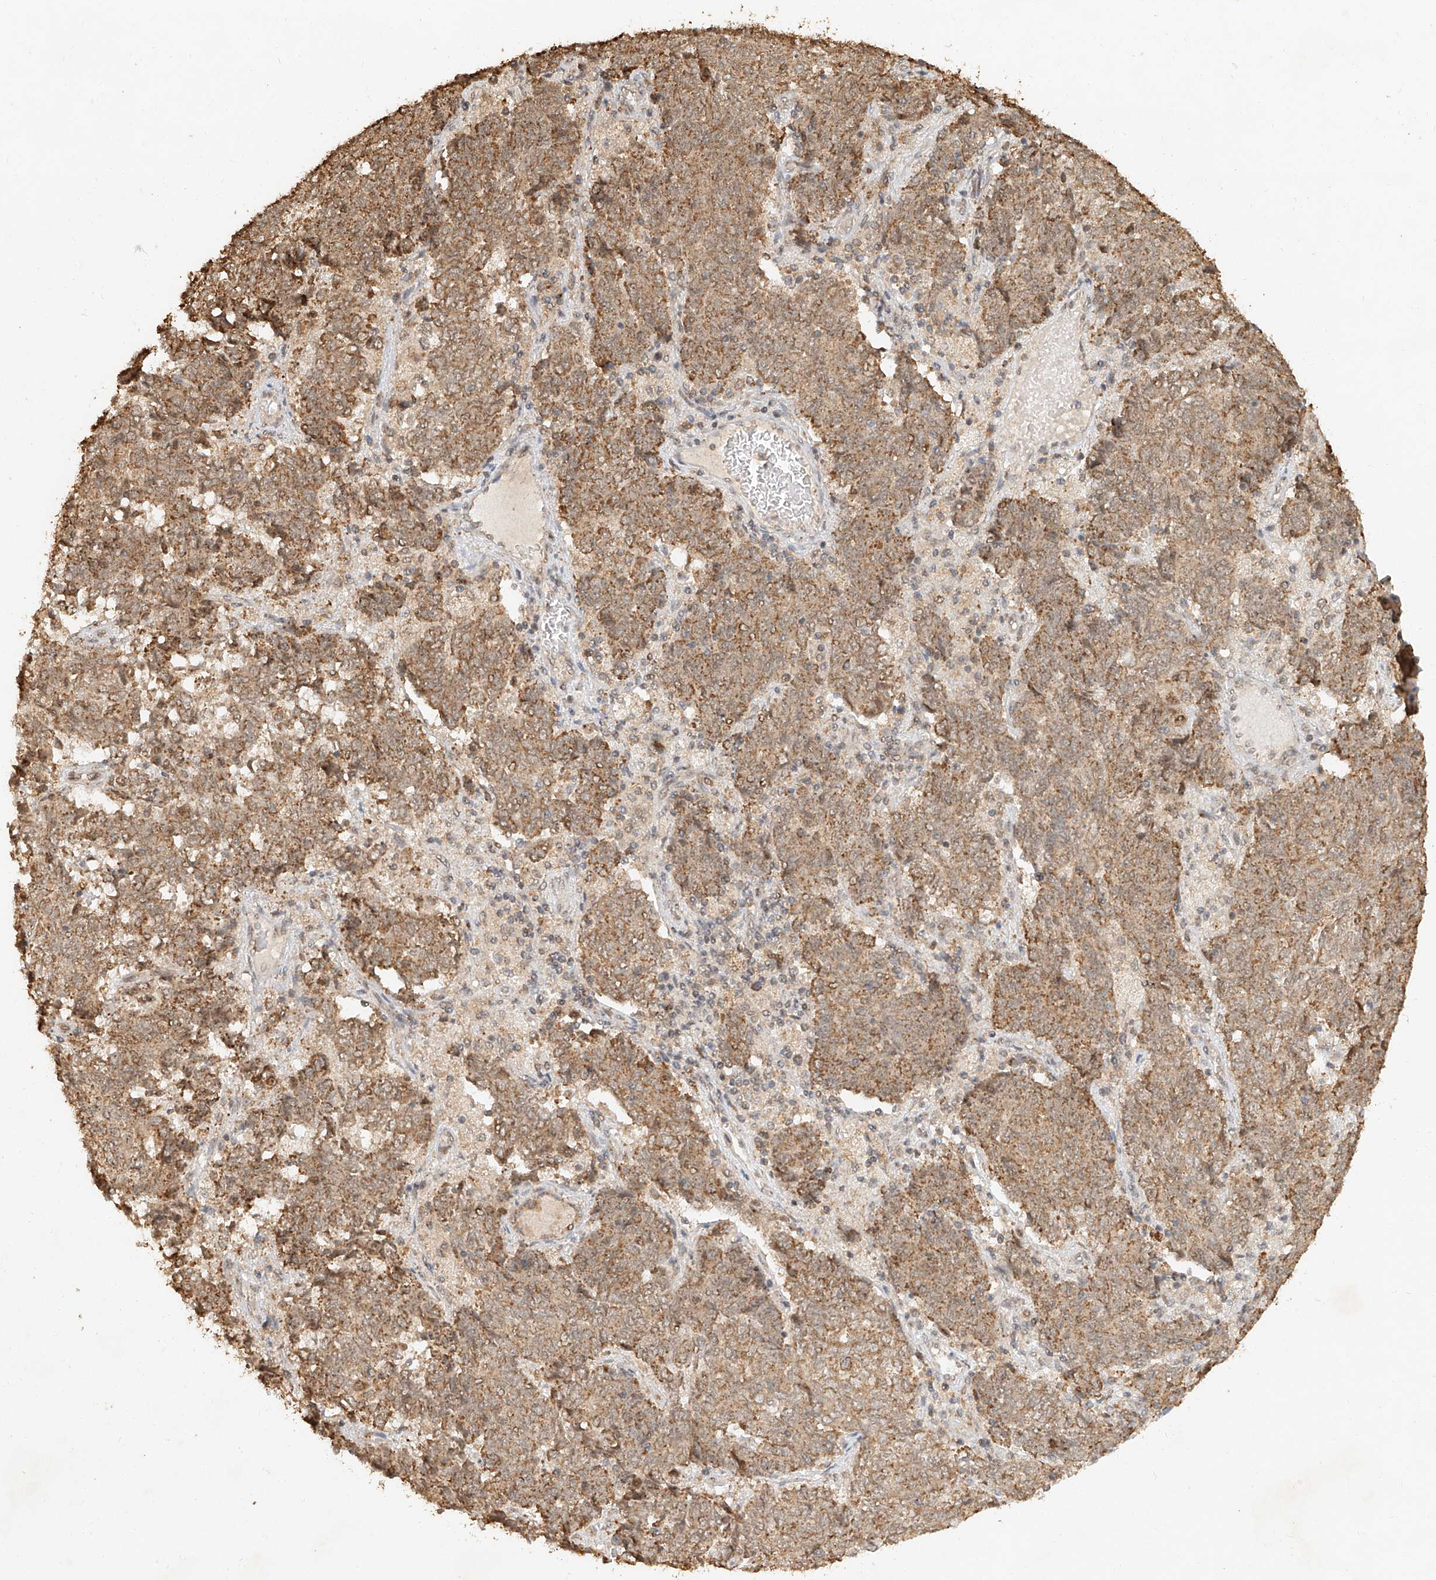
{"staining": {"intensity": "moderate", "quantity": ">75%", "location": "cytoplasmic/membranous"}, "tissue": "endometrial cancer", "cell_type": "Tumor cells", "image_type": "cancer", "snomed": [{"axis": "morphology", "description": "Adenocarcinoma, NOS"}, {"axis": "topography", "description": "Endometrium"}], "caption": "Endometrial cancer tissue exhibits moderate cytoplasmic/membranous positivity in approximately >75% of tumor cells", "gene": "CXorf58", "patient": {"sex": "female", "age": 80}}